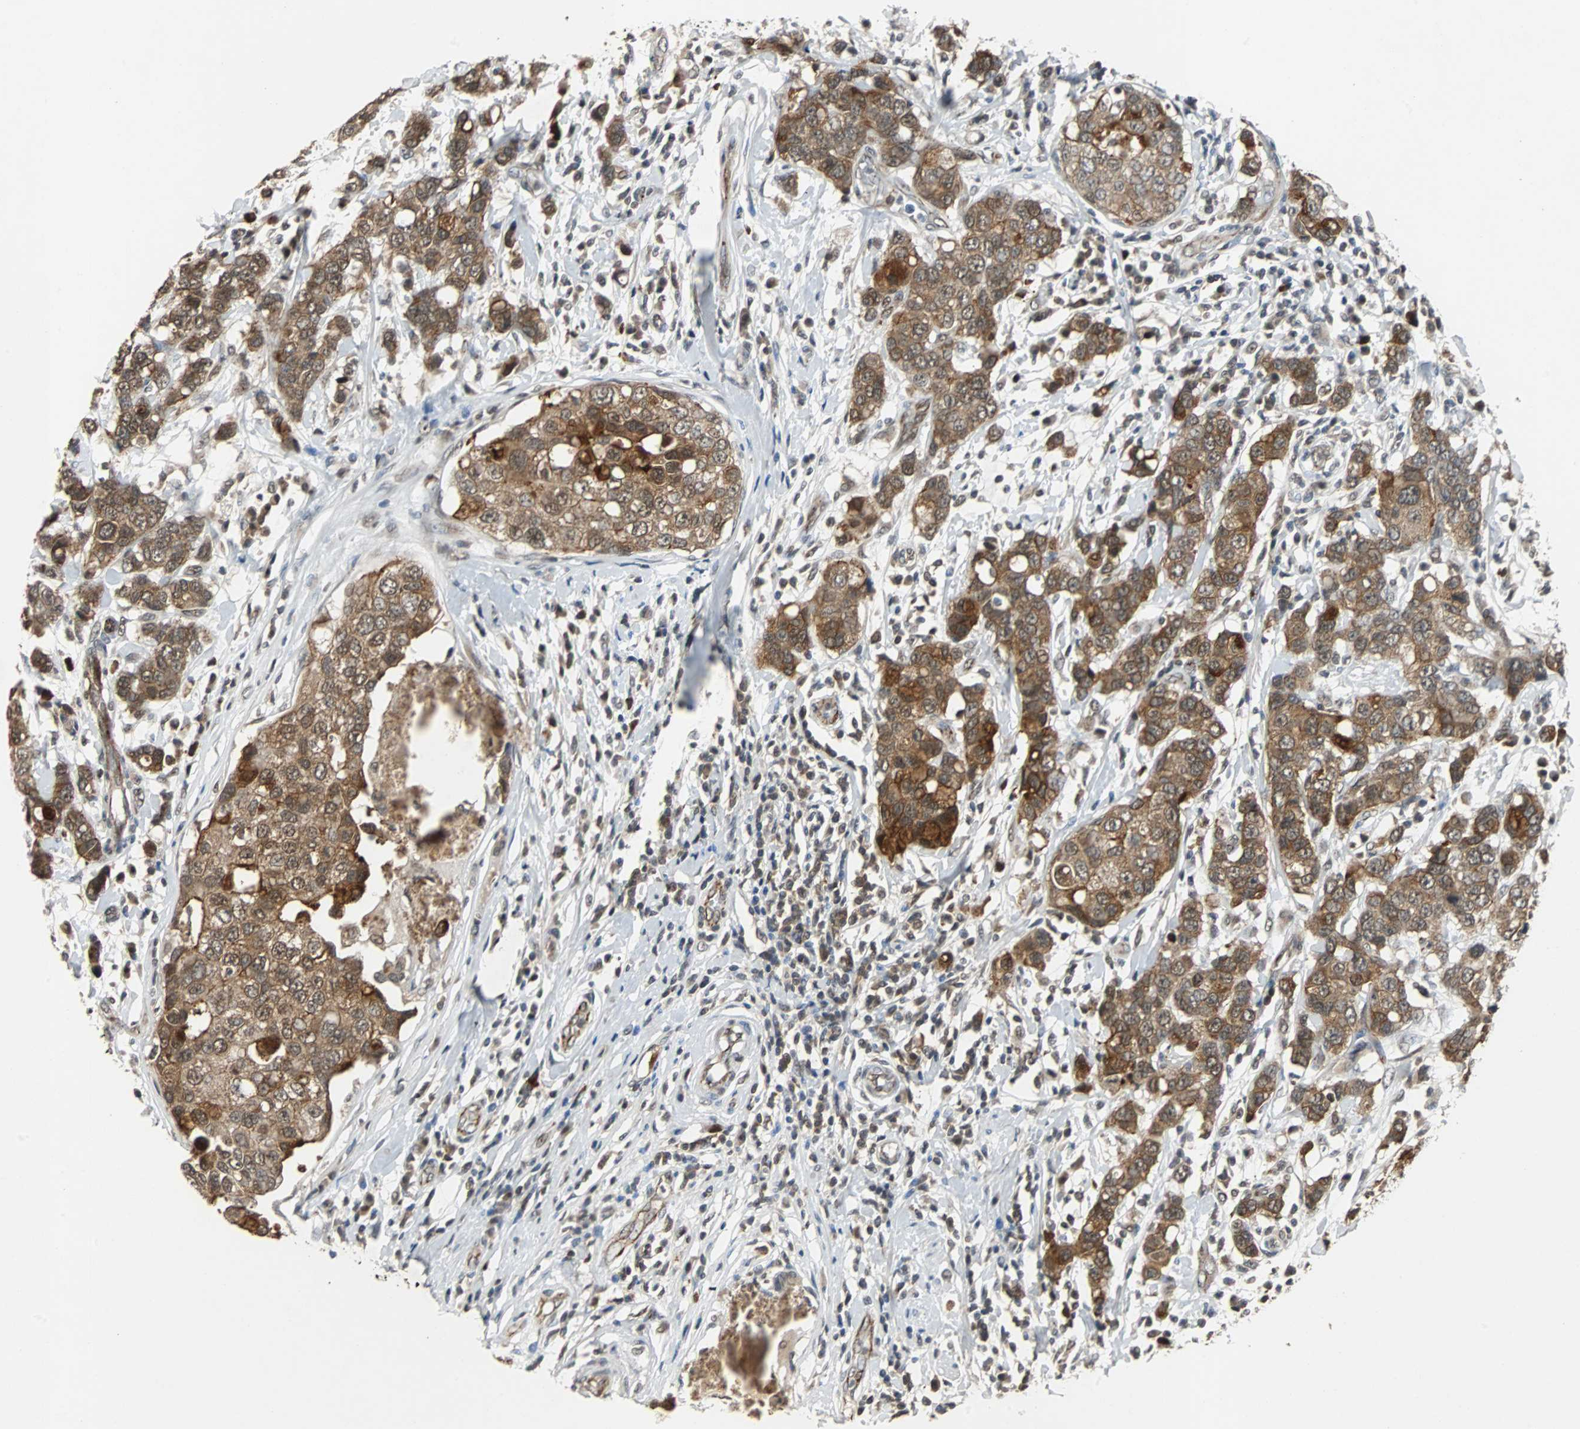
{"staining": {"intensity": "strong", "quantity": ">75%", "location": "cytoplasmic/membranous"}, "tissue": "breast cancer", "cell_type": "Tumor cells", "image_type": "cancer", "snomed": [{"axis": "morphology", "description": "Duct carcinoma"}, {"axis": "topography", "description": "Breast"}], "caption": "High-magnification brightfield microscopy of breast intraductal carcinoma stained with DAB (3,3'-diaminobenzidine) (brown) and counterstained with hematoxylin (blue). tumor cells exhibit strong cytoplasmic/membranous positivity is present in approximately>75% of cells.", "gene": "LSR", "patient": {"sex": "female", "age": 27}}